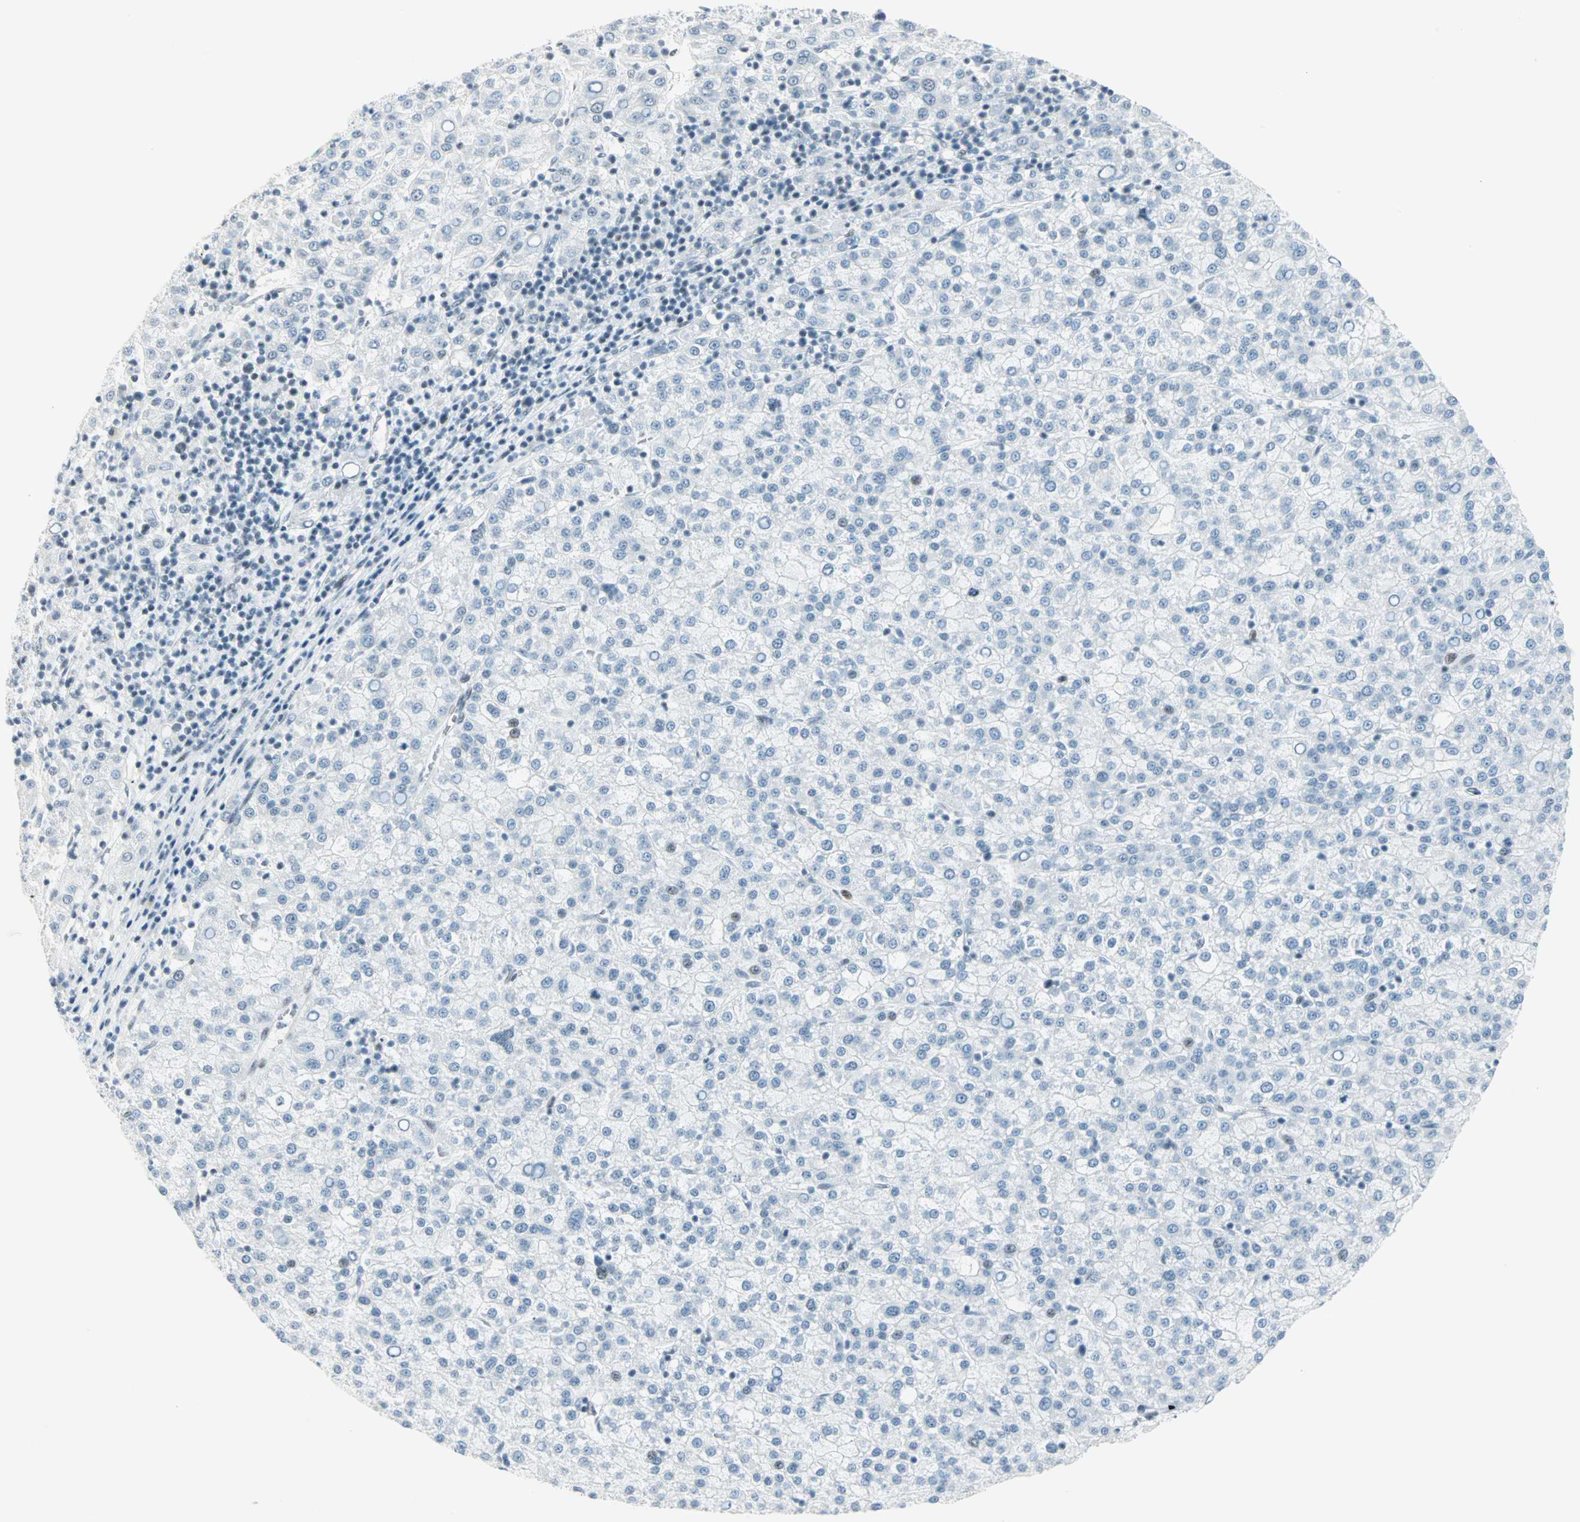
{"staining": {"intensity": "negative", "quantity": "none", "location": "none"}, "tissue": "liver cancer", "cell_type": "Tumor cells", "image_type": "cancer", "snomed": [{"axis": "morphology", "description": "Carcinoma, Hepatocellular, NOS"}, {"axis": "topography", "description": "Liver"}], "caption": "High power microscopy histopathology image of an immunohistochemistry micrograph of liver cancer, revealing no significant positivity in tumor cells.", "gene": "PKNOX1", "patient": {"sex": "female", "age": 58}}